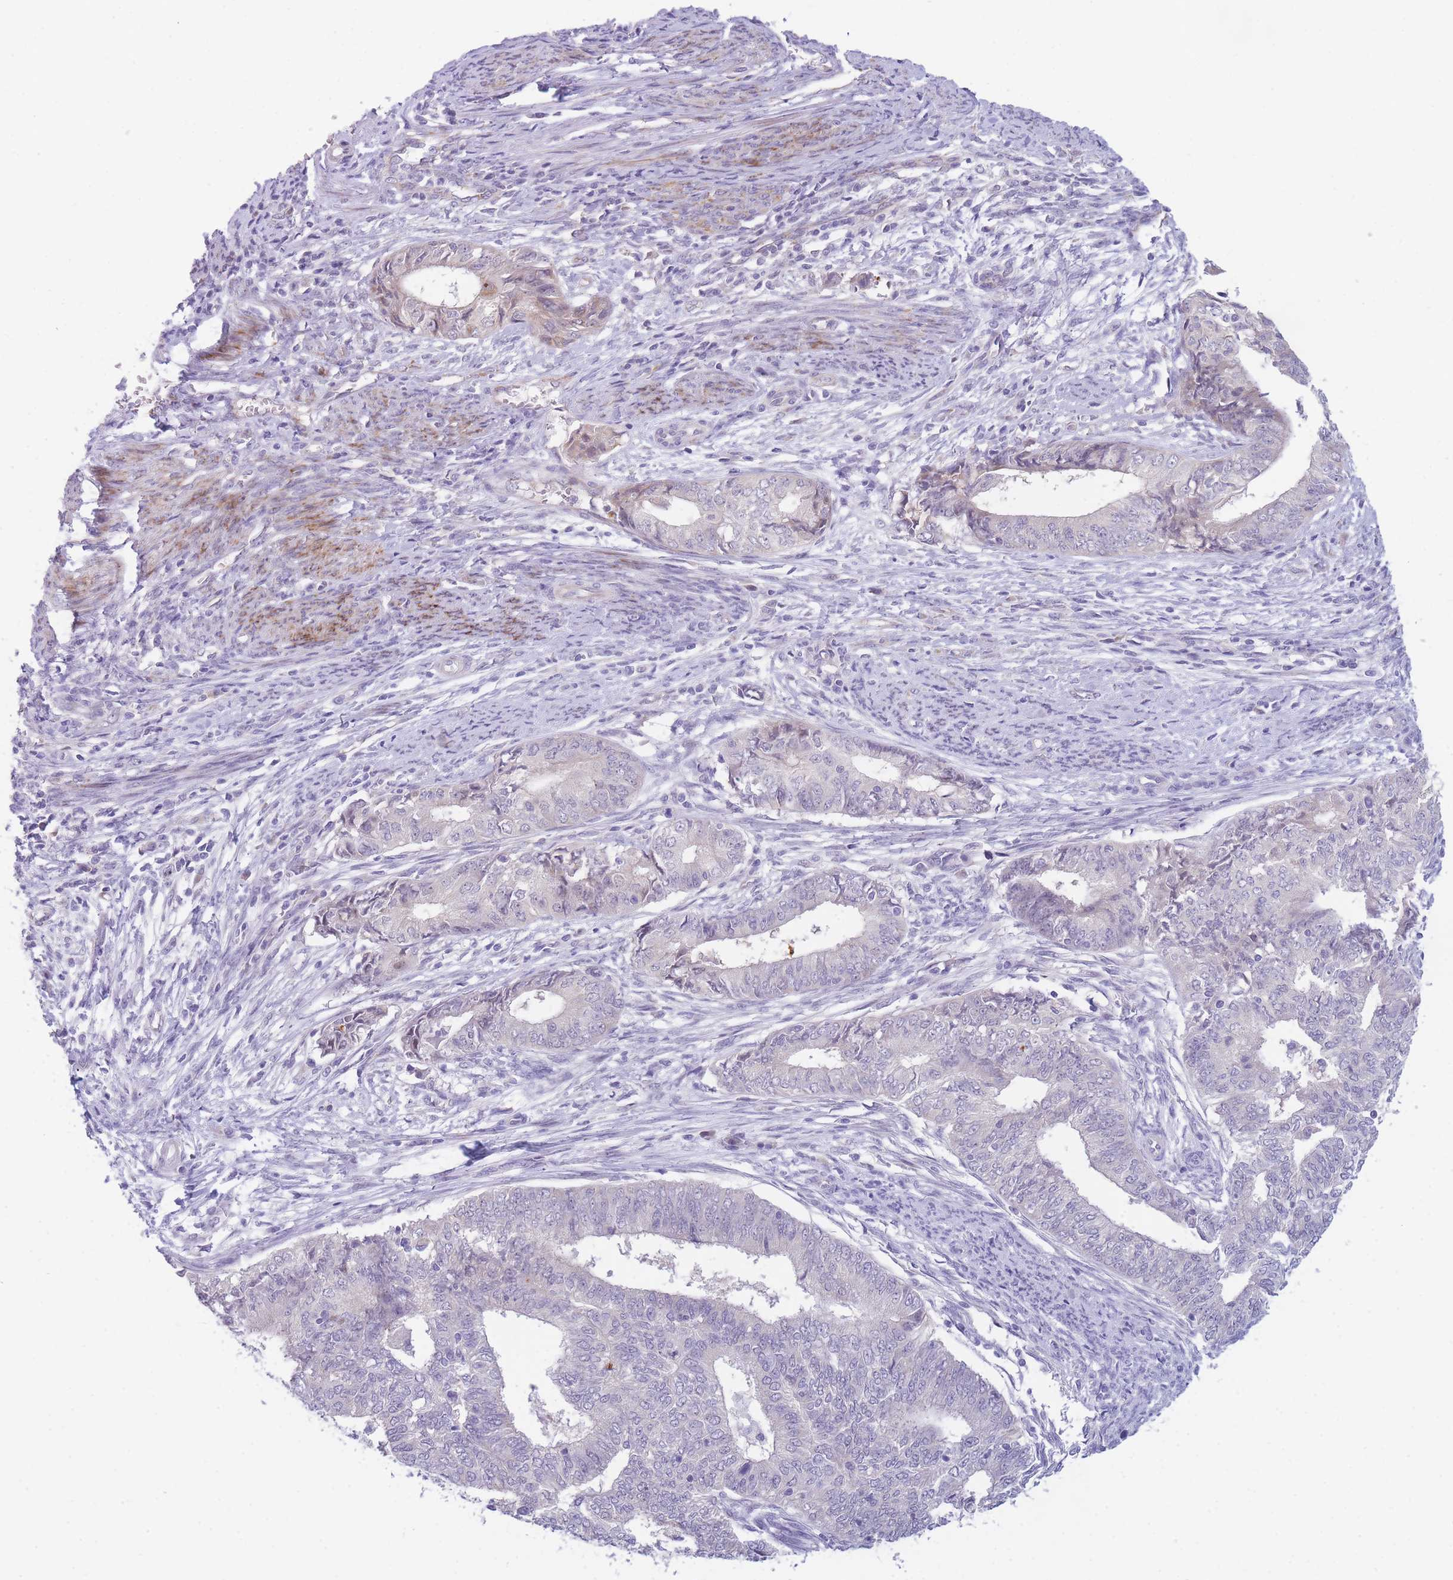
{"staining": {"intensity": "negative", "quantity": "none", "location": "none"}, "tissue": "endometrial cancer", "cell_type": "Tumor cells", "image_type": "cancer", "snomed": [{"axis": "morphology", "description": "Adenocarcinoma, NOS"}, {"axis": "topography", "description": "Endometrium"}], "caption": "An image of human endometrial cancer (adenocarcinoma) is negative for staining in tumor cells.", "gene": "DDX49", "patient": {"sex": "female", "age": 62}}